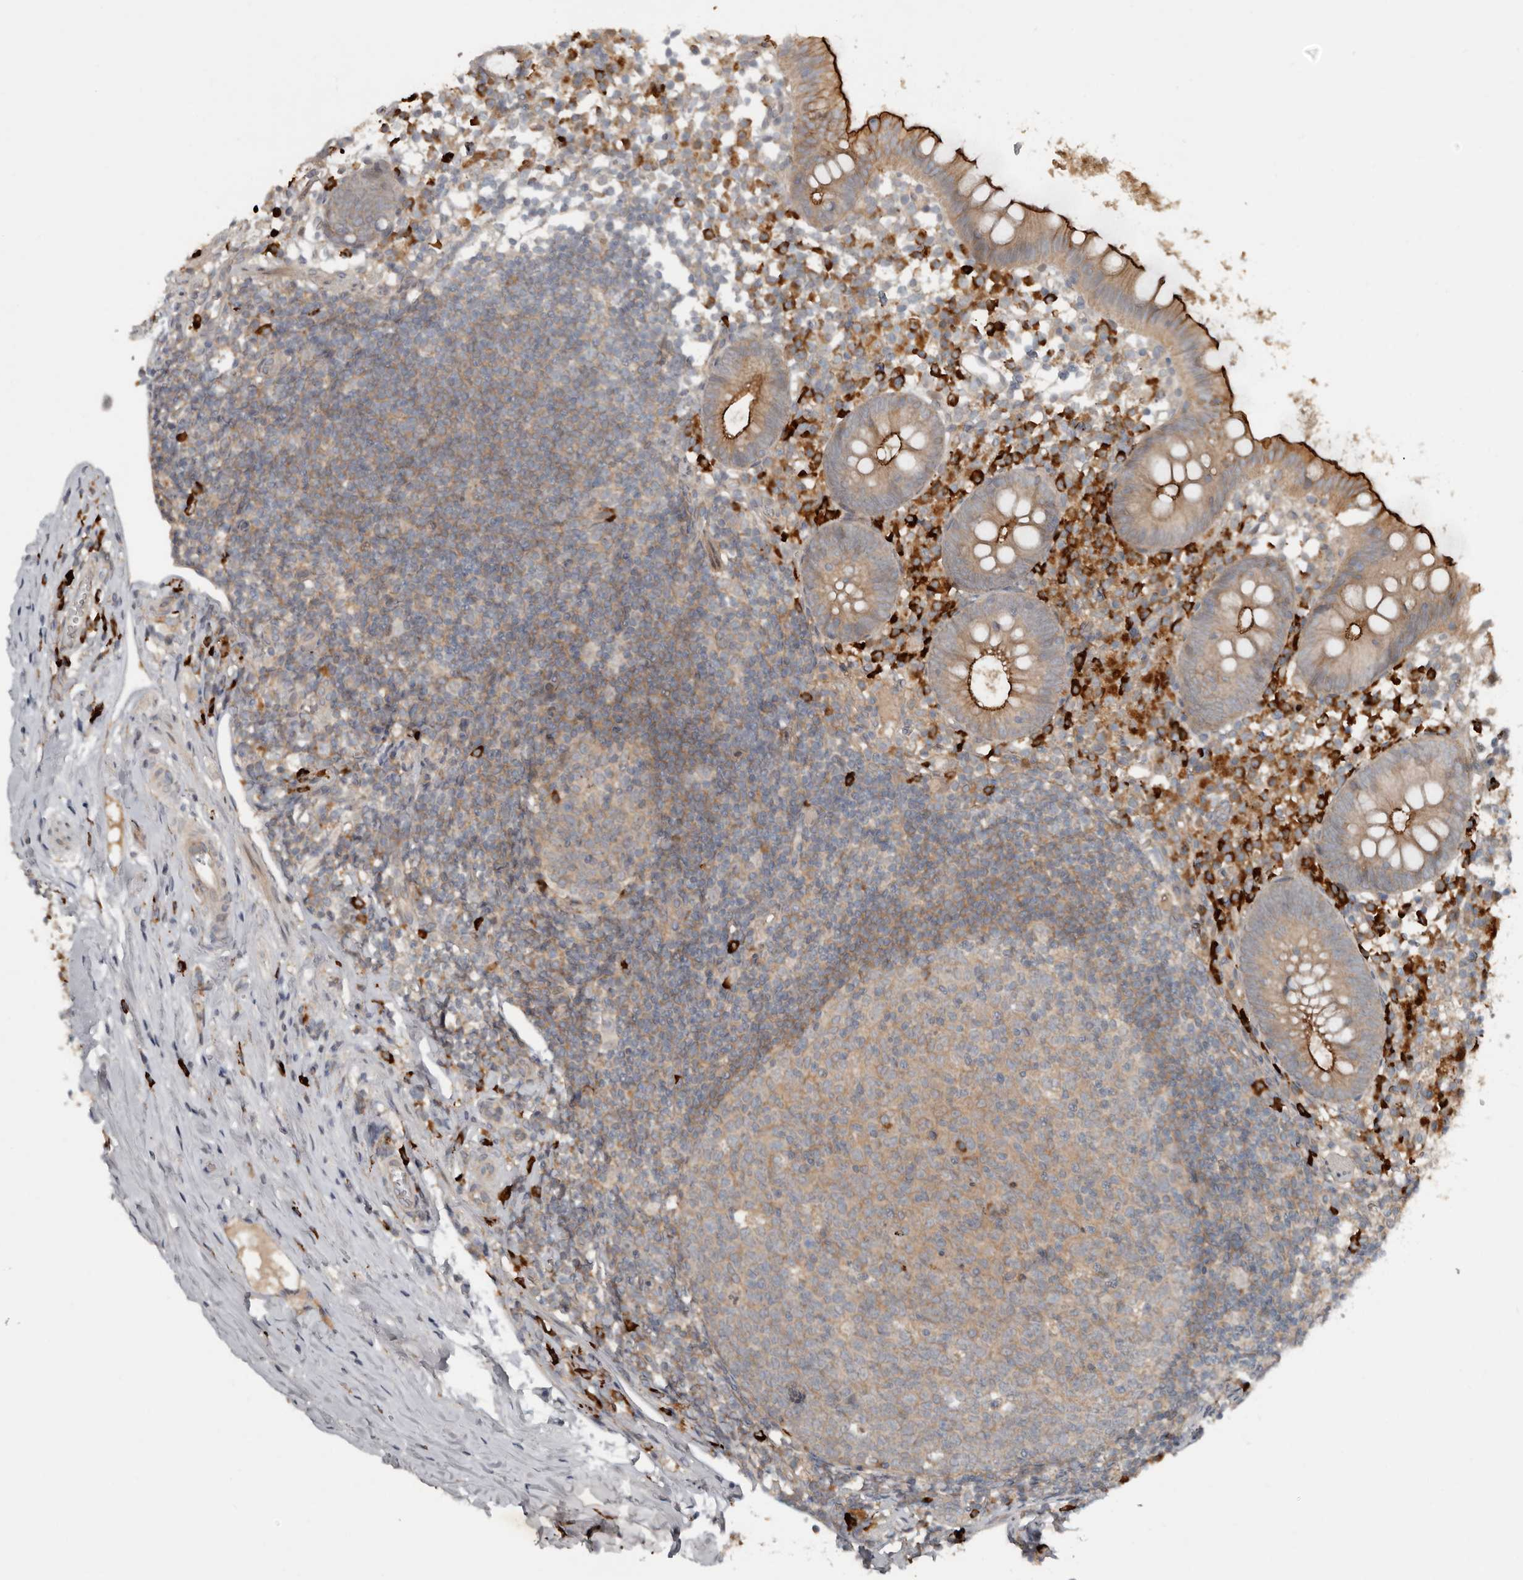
{"staining": {"intensity": "strong", "quantity": ">75%", "location": "cytoplasmic/membranous"}, "tissue": "appendix", "cell_type": "Glandular cells", "image_type": "normal", "snomed": [{"axis": "morphology", "description": "Normal tissue, NOS"}, {"axis": "topography", "description": "Appendix"}], "caption": "Immunohistochemistry micrograph of unremarkable appendix: appendix stained using immunohistochemistry reveals high levels of strong protein expression localized specifically in the cytoplasmic/membranous of glandular cells, appearing as a cytoplasmic/membranous brown color.", "gene": "TEAD3", "patient": {"sex": "female", "age": 20}}